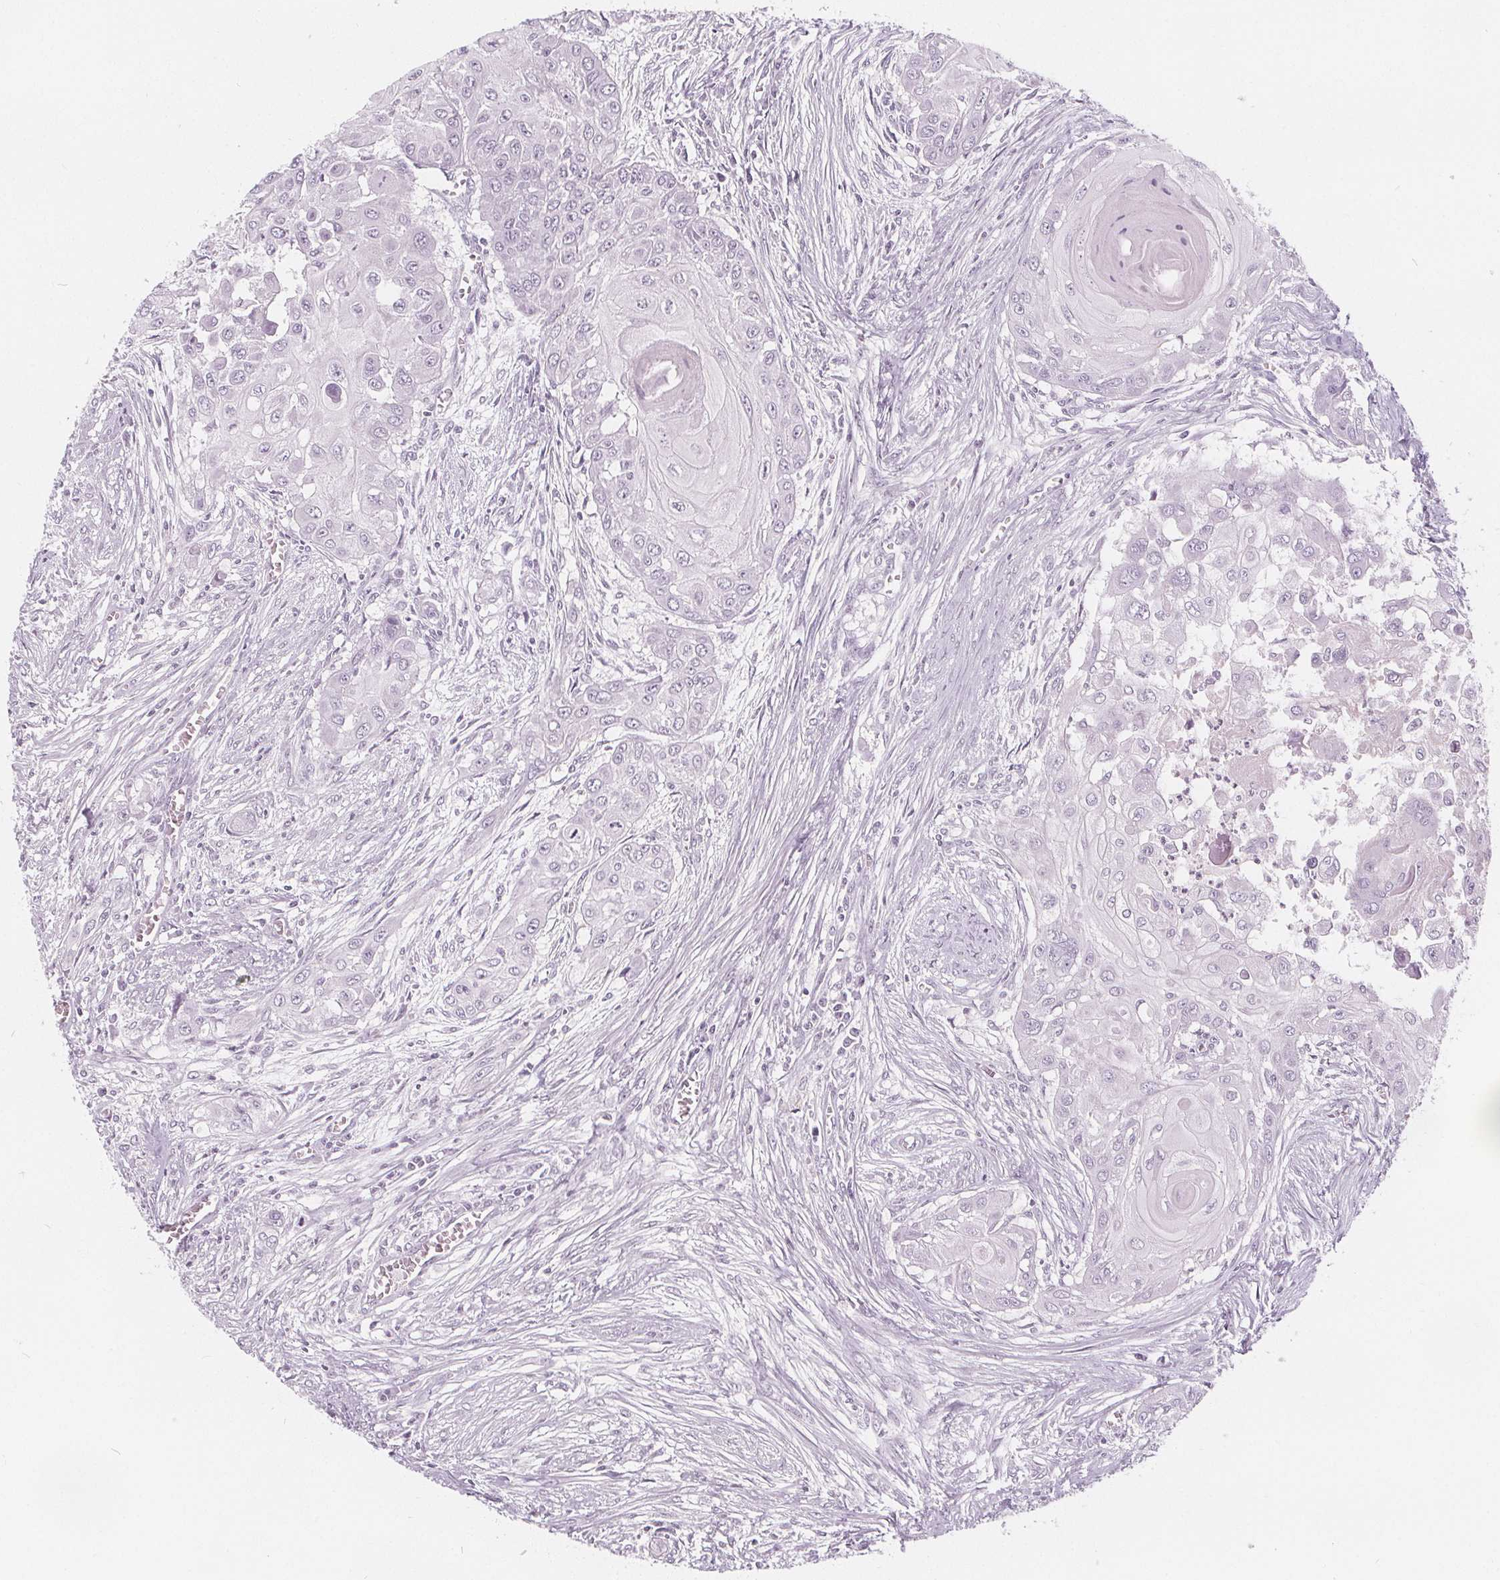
{"staining": {"intensity": "negative", "quantity": "none", "location": "none"}, "tissue": "head and neck cancer", "cell_type": "Tumor cells", "image_type": "cancer", "snomed": [{"axis": "morphology", "description": "Squamous cell carcinoma, NOS"}, {"axis": "topography", "description": "Oral tissue"}, {"axis": "topography", "description": "Head-Neck"}], "caption": "Tumor cells are negative for brown protein staining in squamous cell carcinoma (head and neck). (DAB immunohistochemistry (IHC) with hematoxylin counter stain).", "gene": "UGP2", "patient": {"sex": "male", "age": 71}}